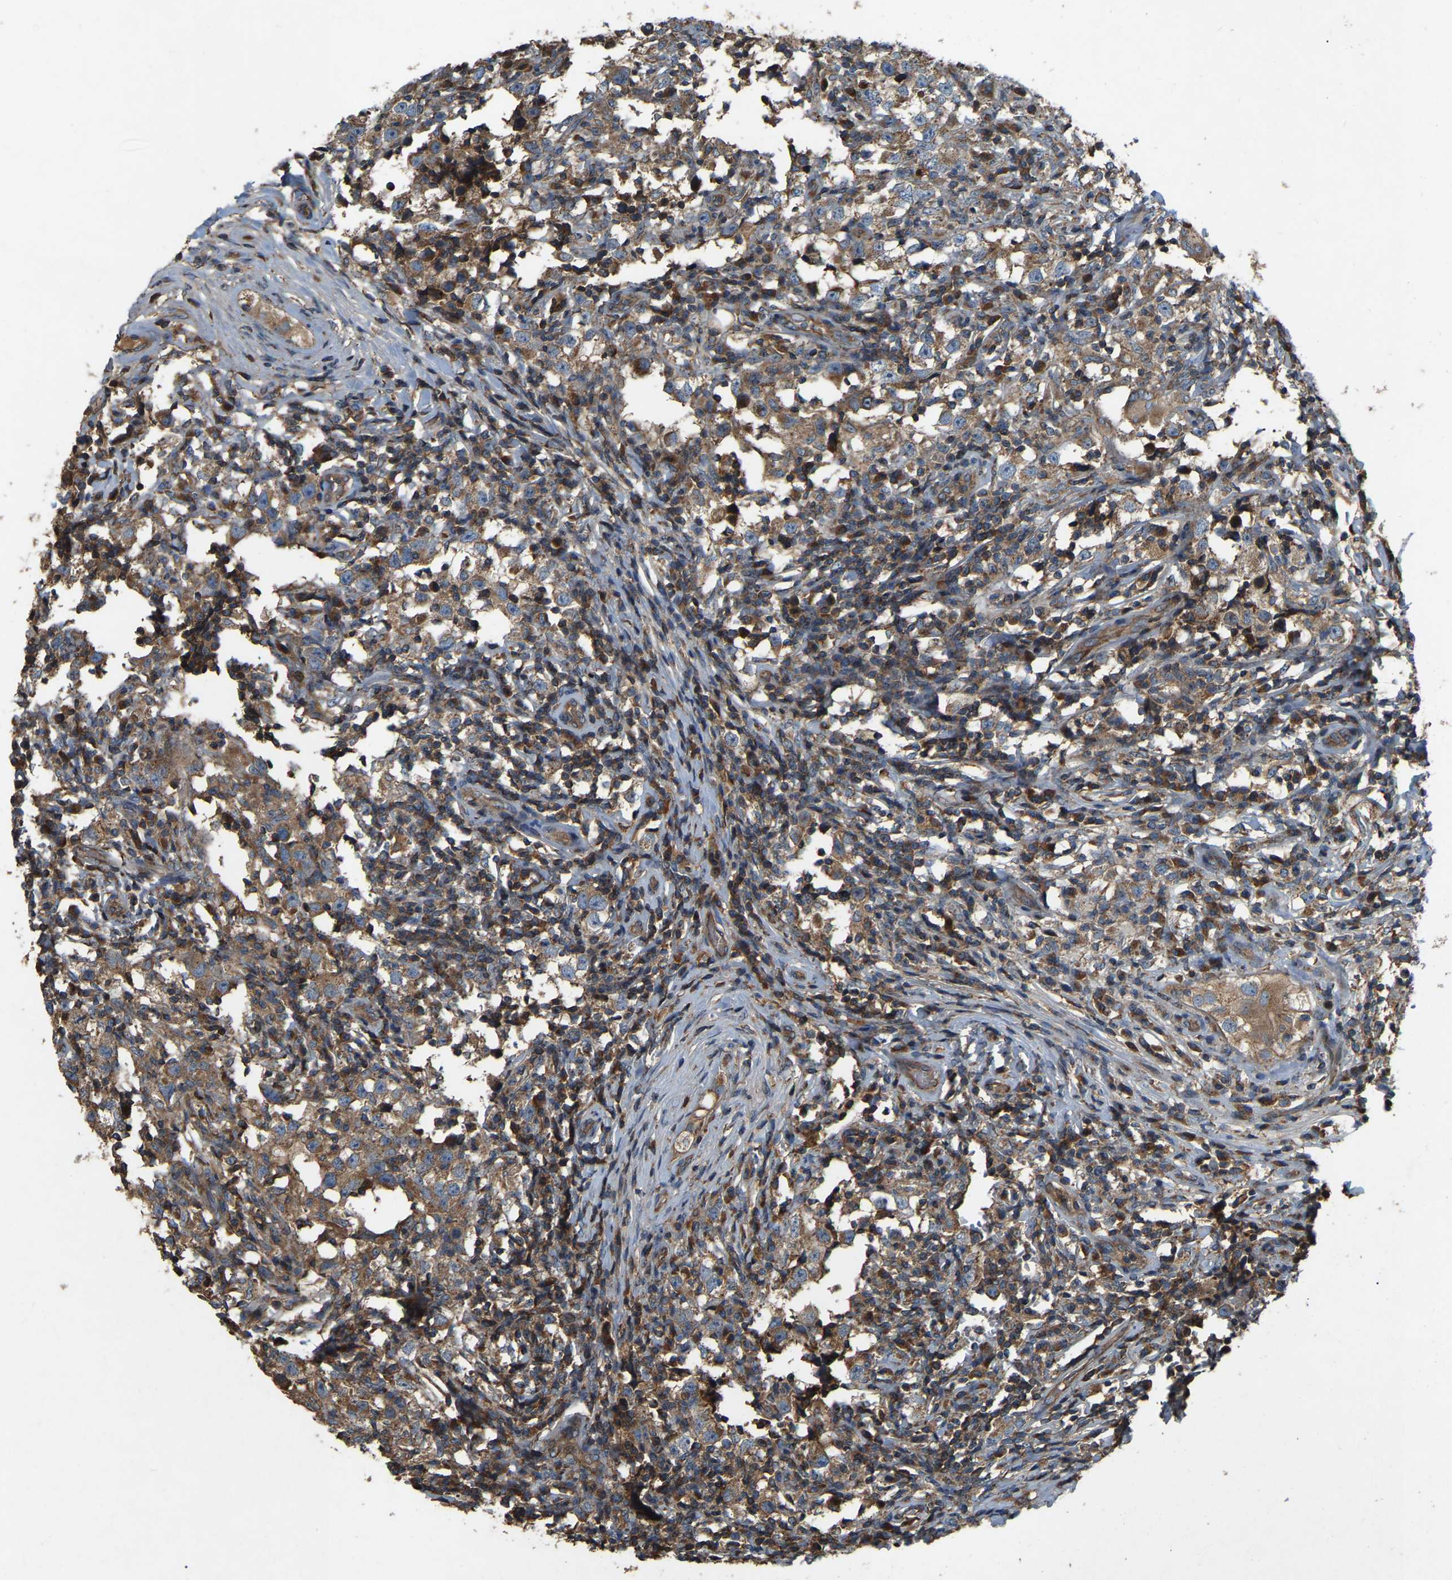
{"staining": {"intensity": "moderate", "quantity": ">75%", "location": "cytoplasmic/membranous"}, "tissue": "testis cancer", "cell_type": "Tumor cells", "image_type": "cancer", "snomed": [{"axis": "morphology", "description": "Carcinoma, Embryonal, NOS"}, {"axis": "topography", "description": "Testis"}], "caption": "Human embryonal carcinoma (testis) stained with a protein marker exhibits moderate staining in tumor cells.", "gene": "SAMD9L", "patient": {"sex": "male", "age": 21}}